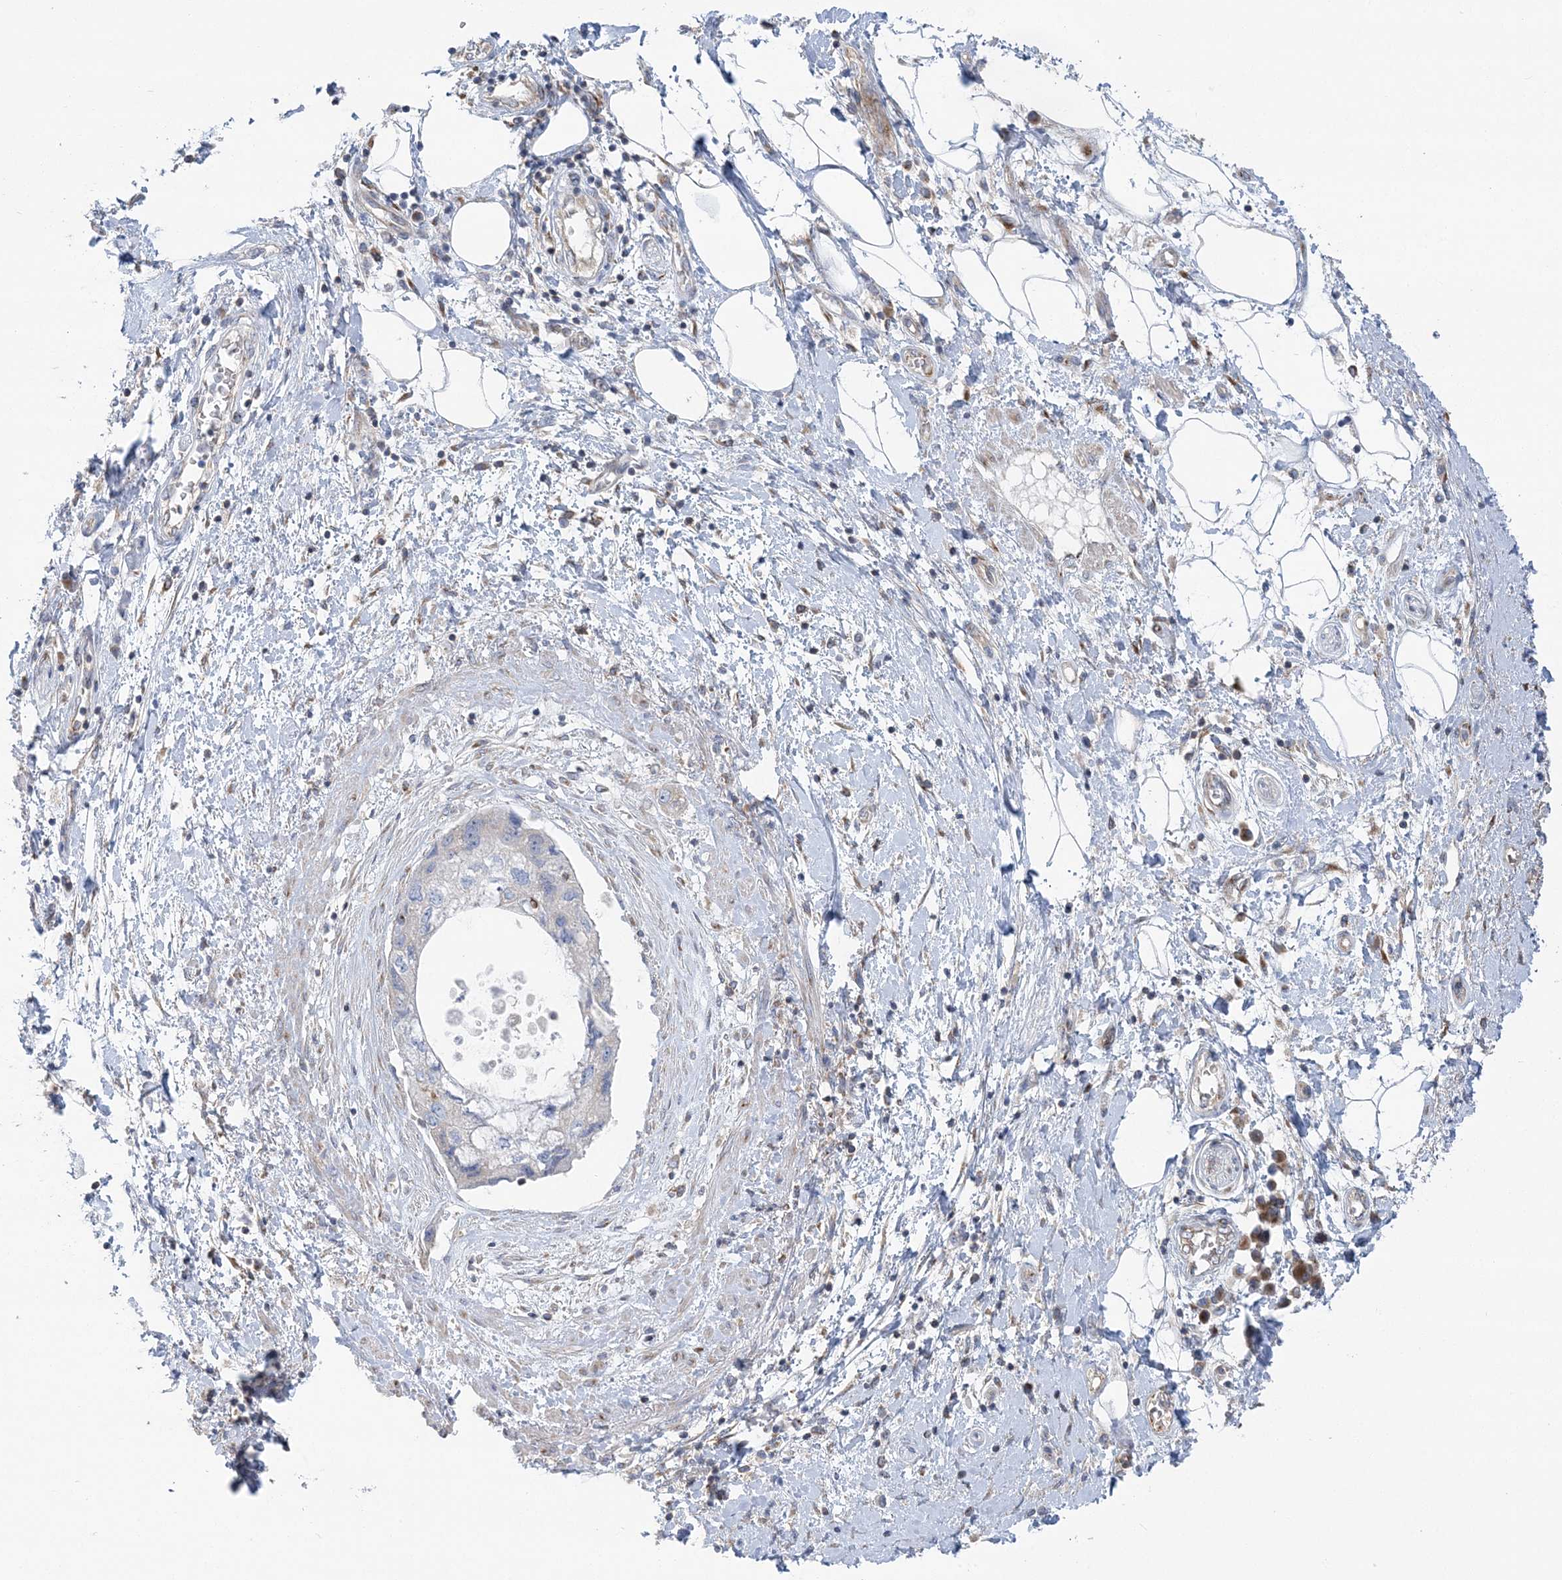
{"staining": {"intensity": "negative", "quantity": "none", "location": "none"}, "tissue": "pancreatic cancer", "cell_type": "Tumor cells", "image_type": "cancer", "snomed": [{"axis": "morphology", "description": "Adenocarcinoma, NOS"}, {"axis": "topography", "description": "Pancreas"}], "caption": "There is no significant staining in tumor cells of pancreatic adenocarcinoma.", "gene": "FAM114A2", "patient": {"sex": "female", "age": 73}}